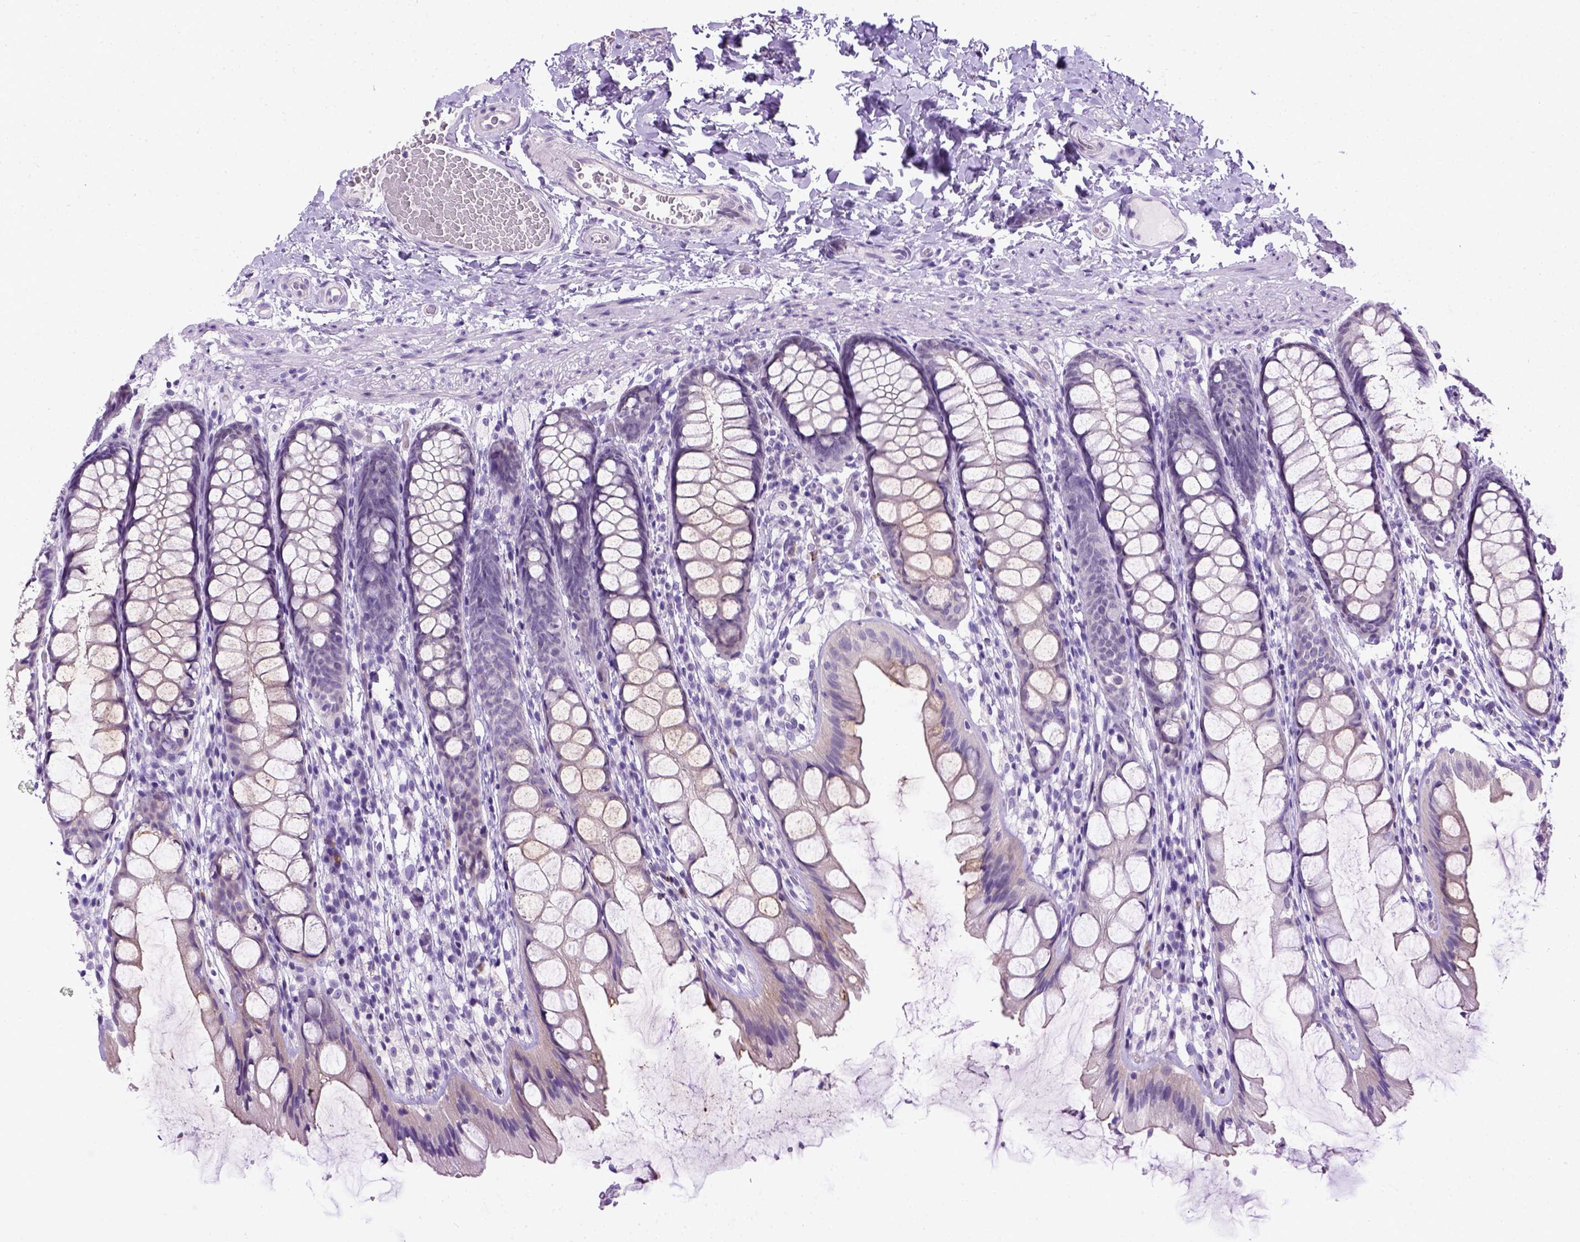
{"staining": {"intensity": "negative", "quantity": "none", "location": "none"}, "tissue": "colon", "cell_type": "Endothelial cells", "image_type": "normal", "snomed": [{"axis": "morphology", "description": "Normal tissue, NOS"}, {"axis": "topography", "description": "Colon"}], "caption": "Immunohistochemical staining of benign colon shows no significant positivity in endothelial cells.", "gene": "FAM184B", "patient": {"sex": "male", "age": 47}}